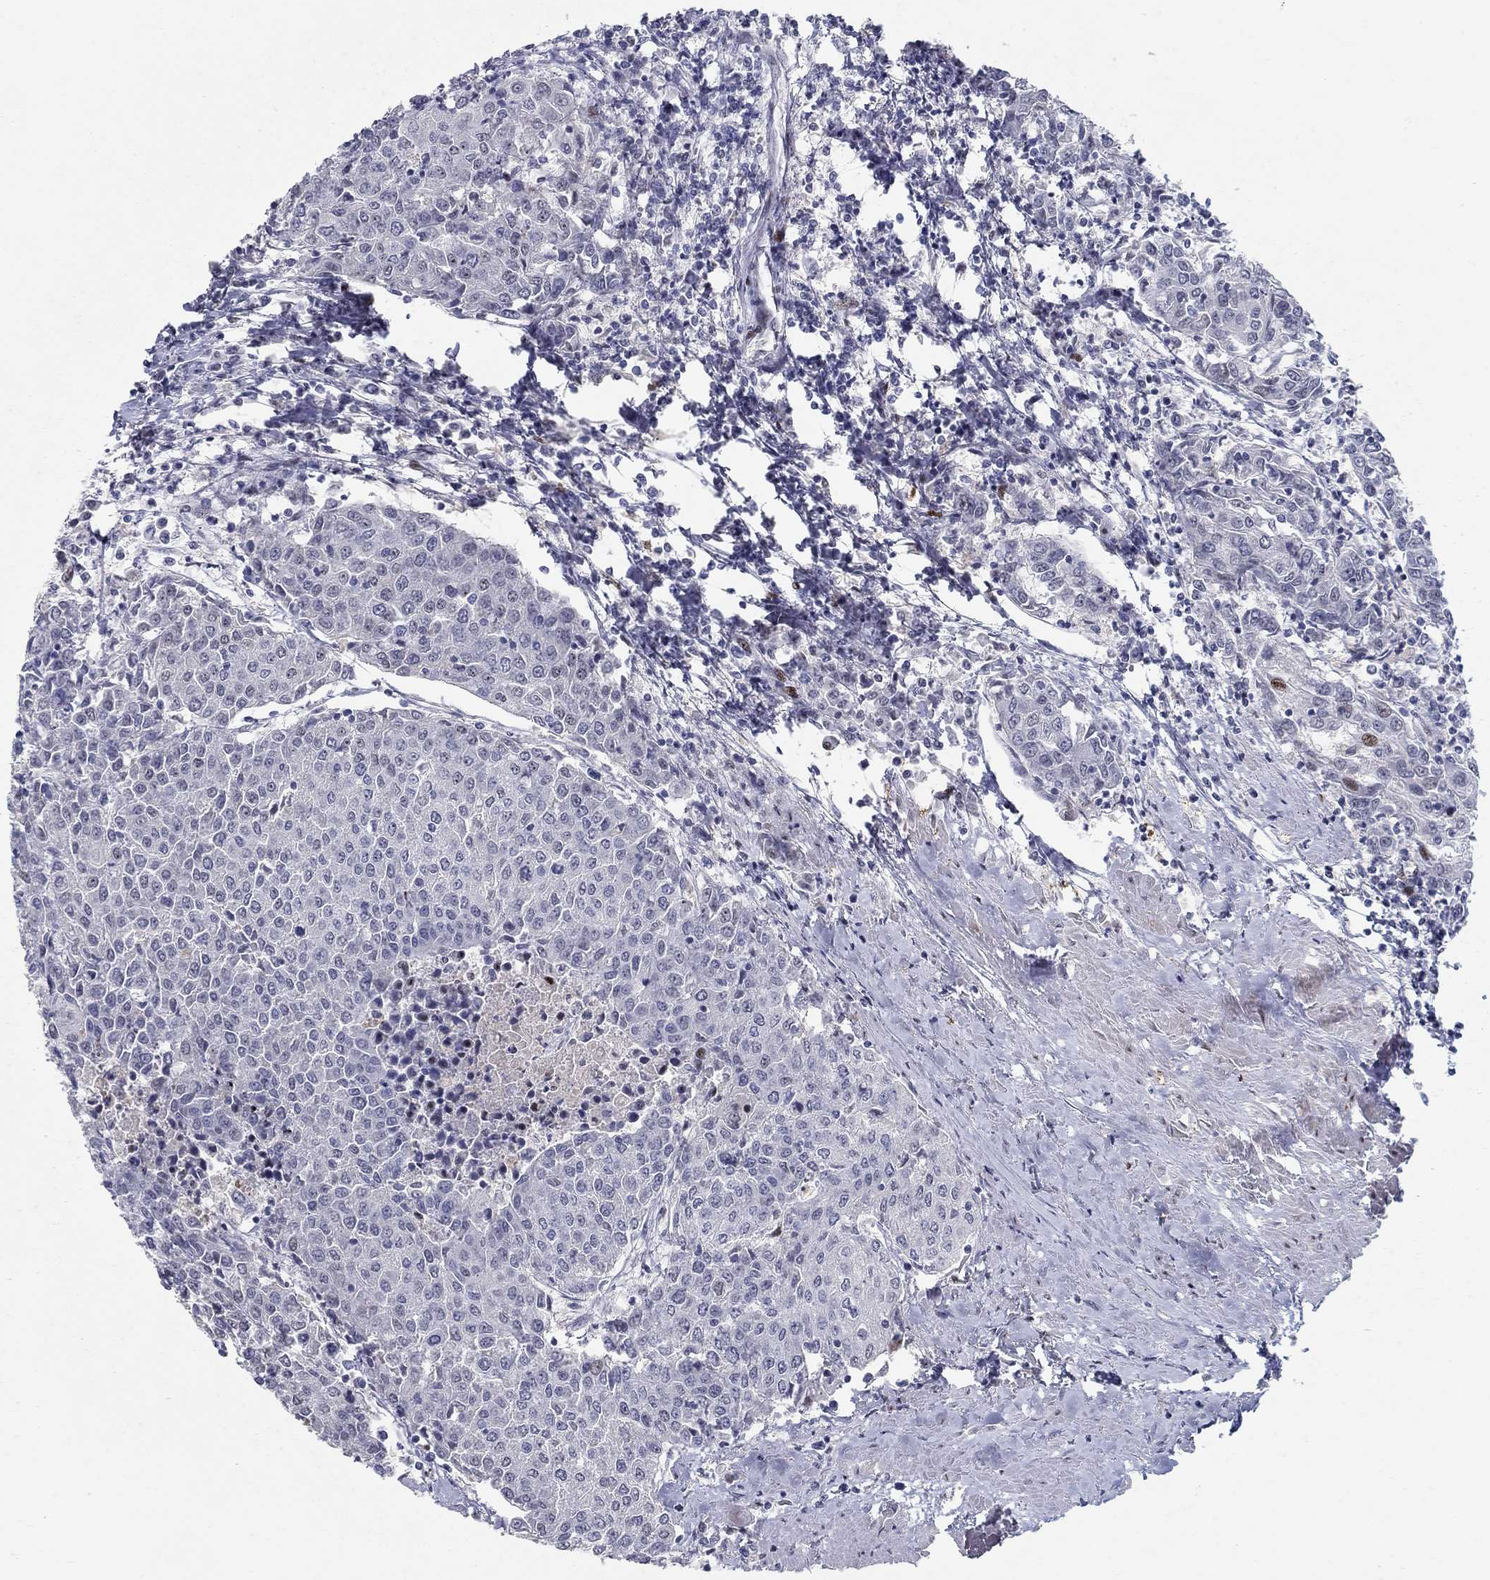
{"staining": {"intensity": "negative", "quantity": "none", "location": "none"}, "tissue": "urothelial cancer", "cell_type": "Tumor cells", "image_type": "cancer", "snomed": [{"axis": "morphology", "description": "Urothelial carcinoma, High grade"}, {"axis": "topography", "description": "Urinary bladder"}], "caption": "Image shows no significant protein positivity in tumor cells of high-grade urothelial carcinoma. (DAB (3,3'-diaminobenzidine) immunohistochemistry visualized using brightfield microscopy, high magnification).", "gene": "RAPGEF5", "patient": {"sex": "female", "age": 85}}